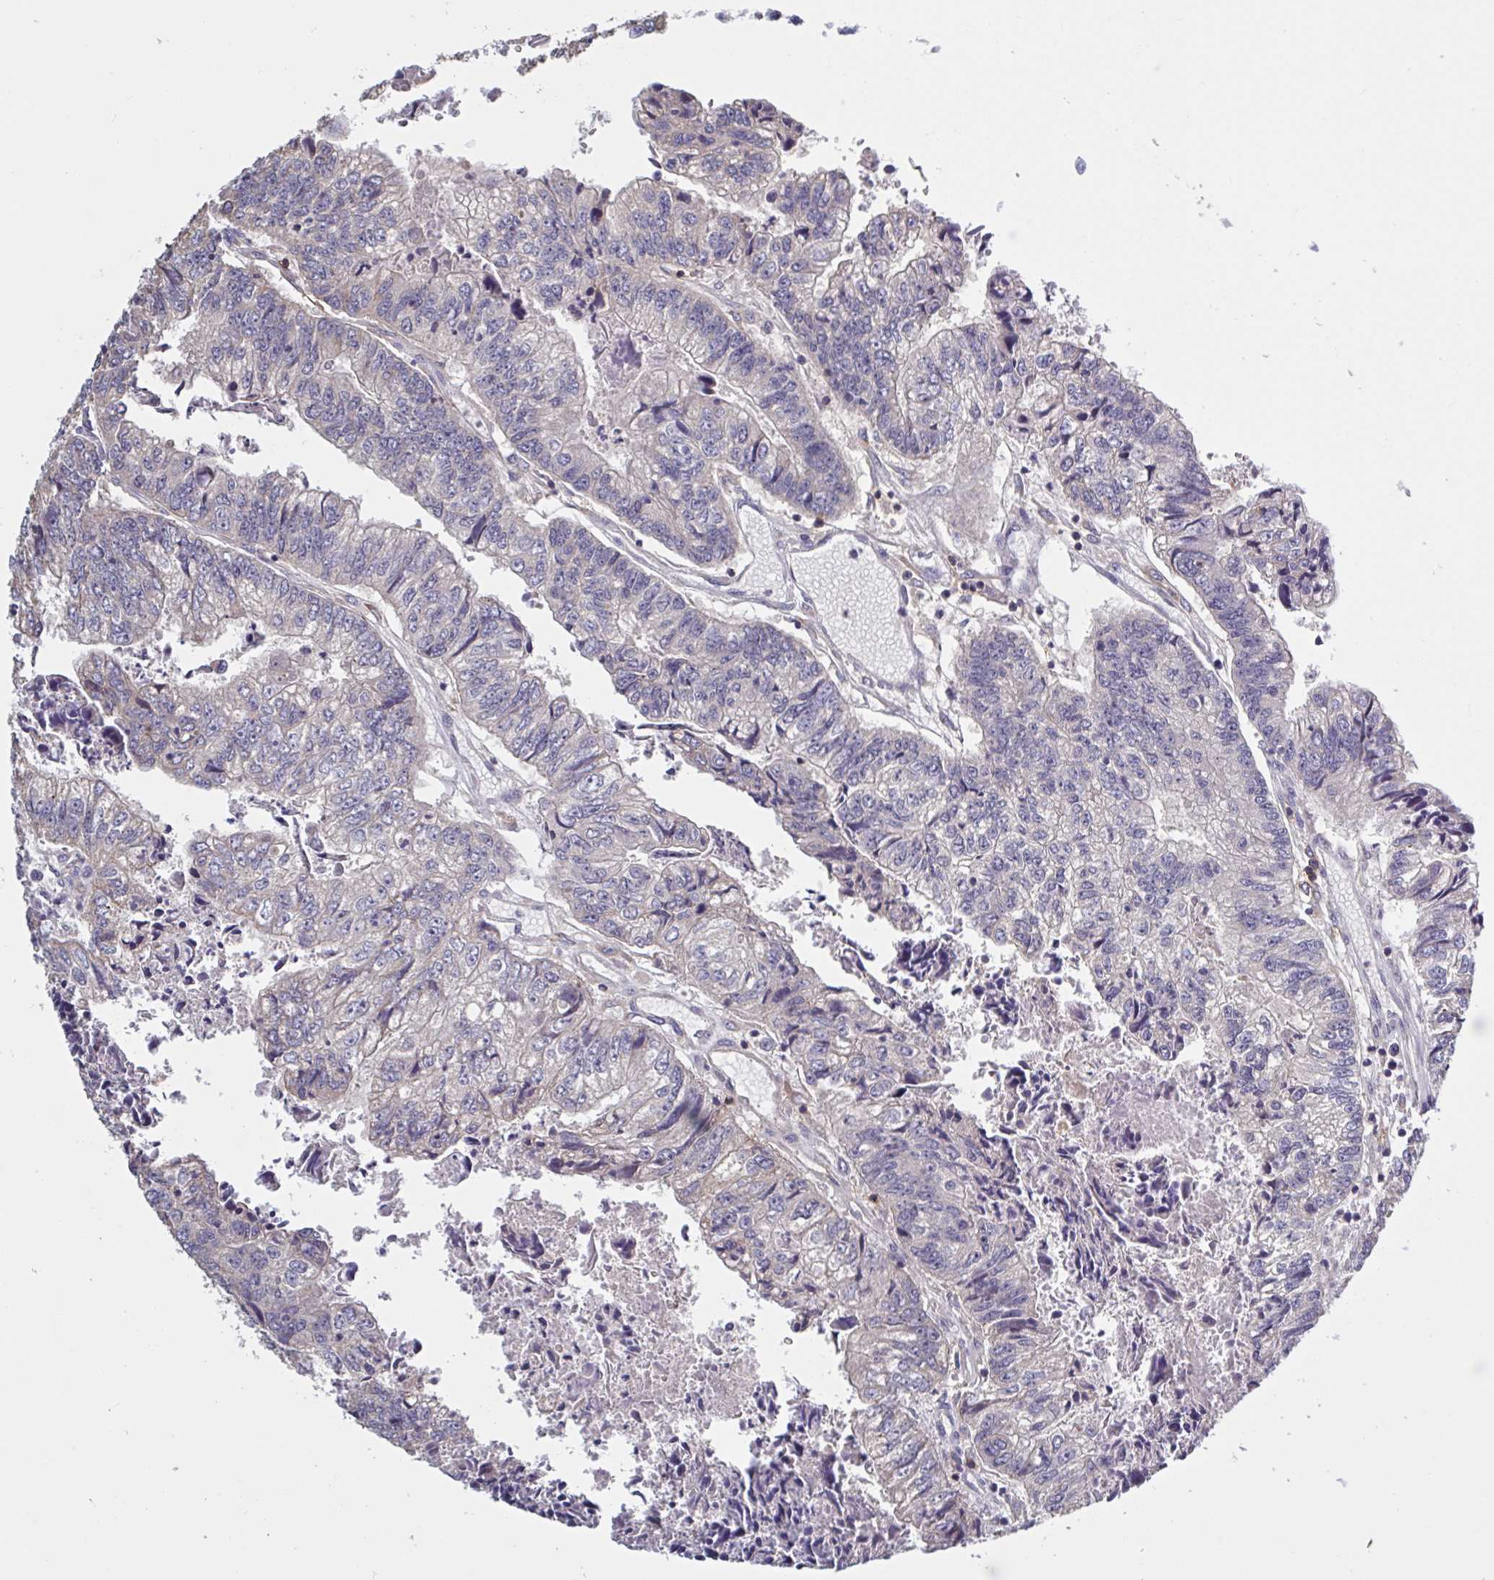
{"staining": {"intensity": "negative", "quantity": "none", "location": "none"}, "tissue": "colorectal cancer", "cell_type": "Tumor cells", "image_type": "cancer", "snomed": [{"axis": "morphology", "description": "Adenocarcinoma, NOS"}, {"axis": "topography", "description": "Colon"}], "caption": "Colorectal adenocarcinoma stained for a protein using IHC reveals no staining tumor cells.", "gene": "CD1E", "patient": {"sex": "male", "age": 86}}